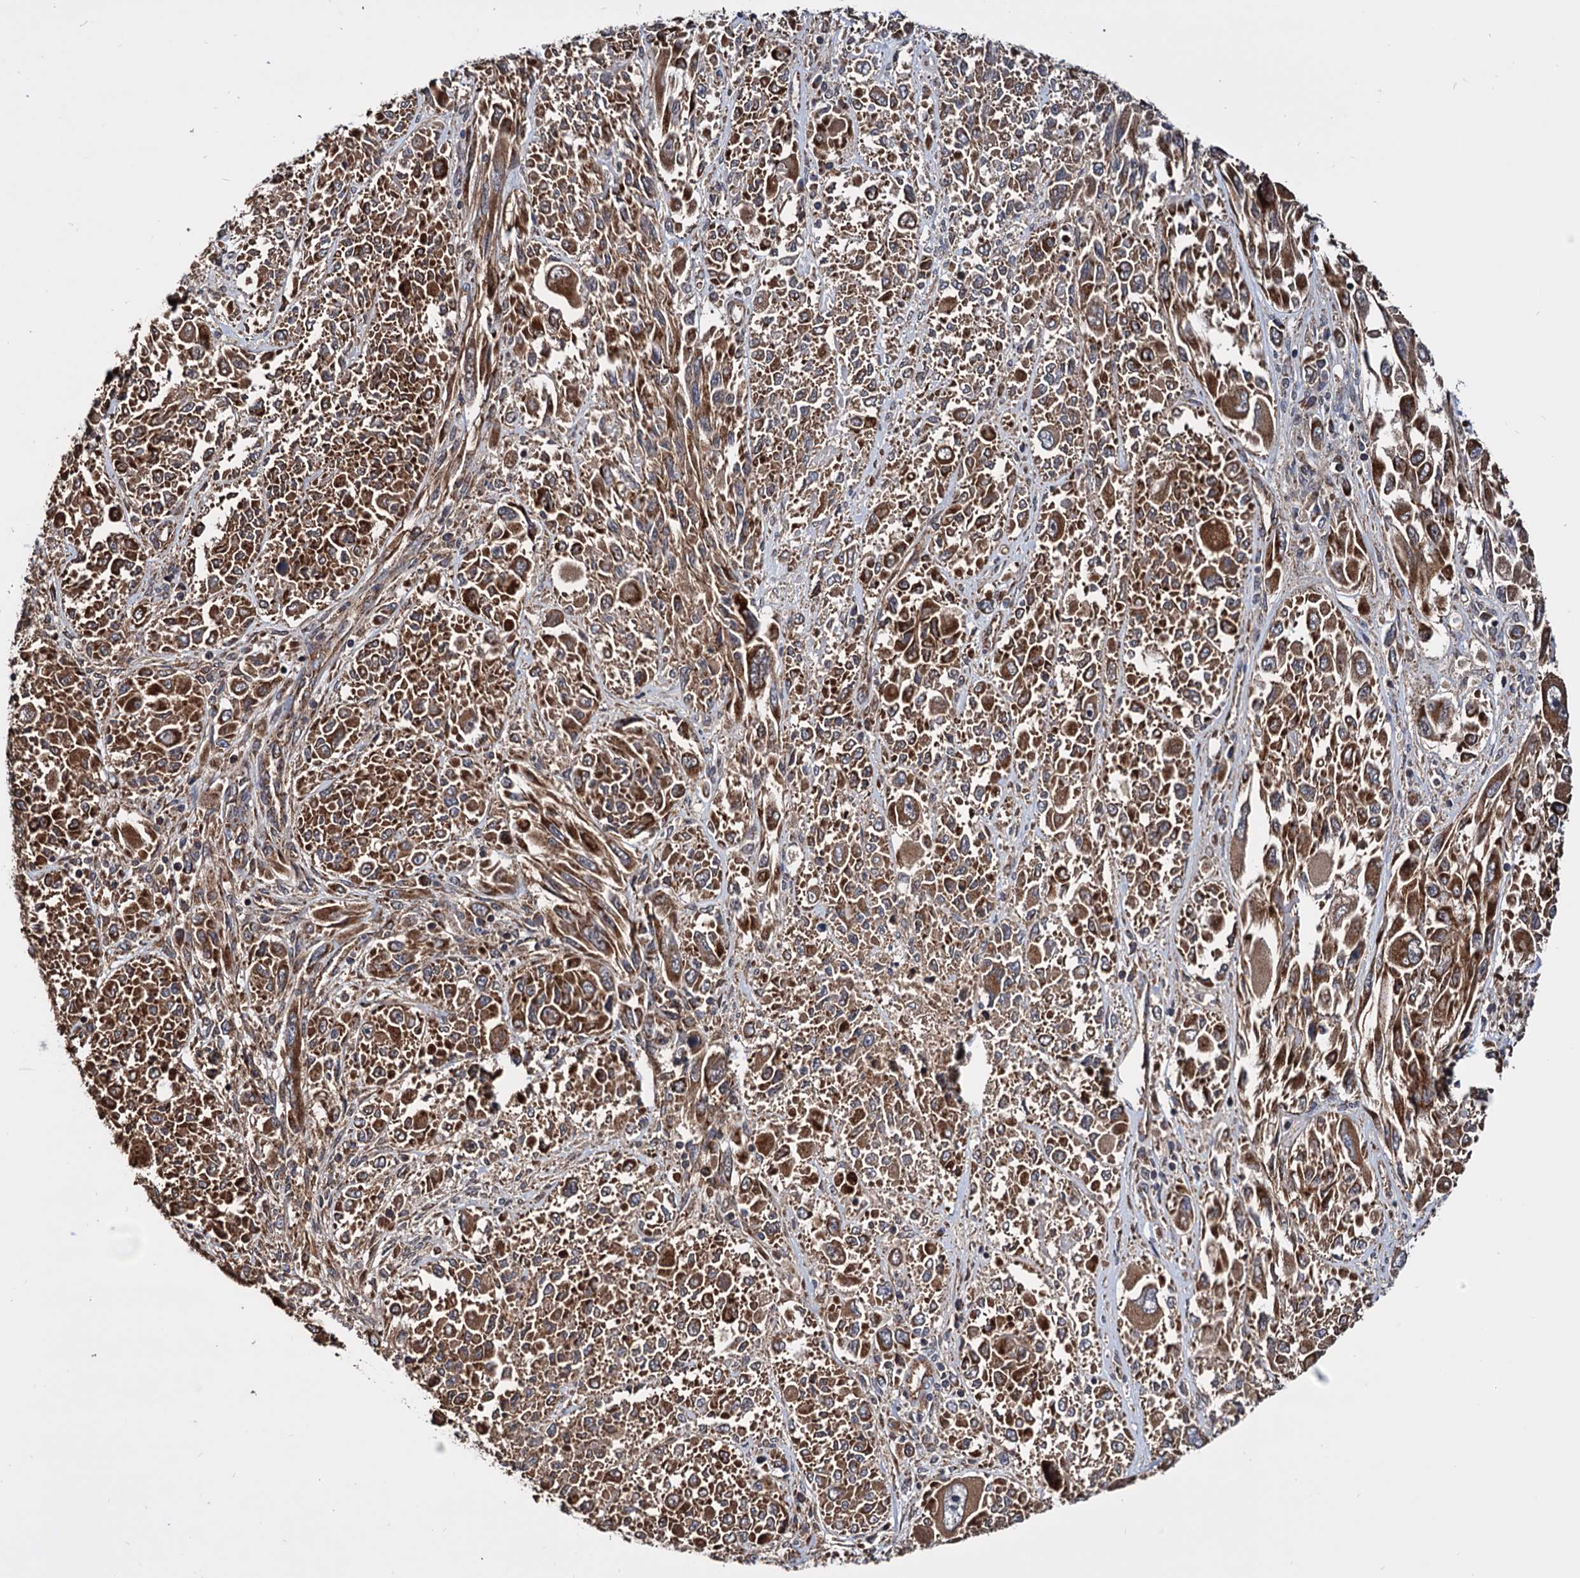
{"staining": {"intensity": "strong", "quantity": ">75%", "location": "cytoplasmic/membranous"}, "tissue": "melanoma", "cell_type": "Tumor cells", "image_type": "cancer", "snomed": [{"axis": "morphology", "description": "Malignant melanoma, NOS"}, {"axis": "topography", "description": "Skin"}], "caption": "Melanoma stained for a protein shows strong cytoplasmic/membranous positivity in tumor cells.", "gene": "MRPL42", "patient": {"sex": "female", "age": 91}}